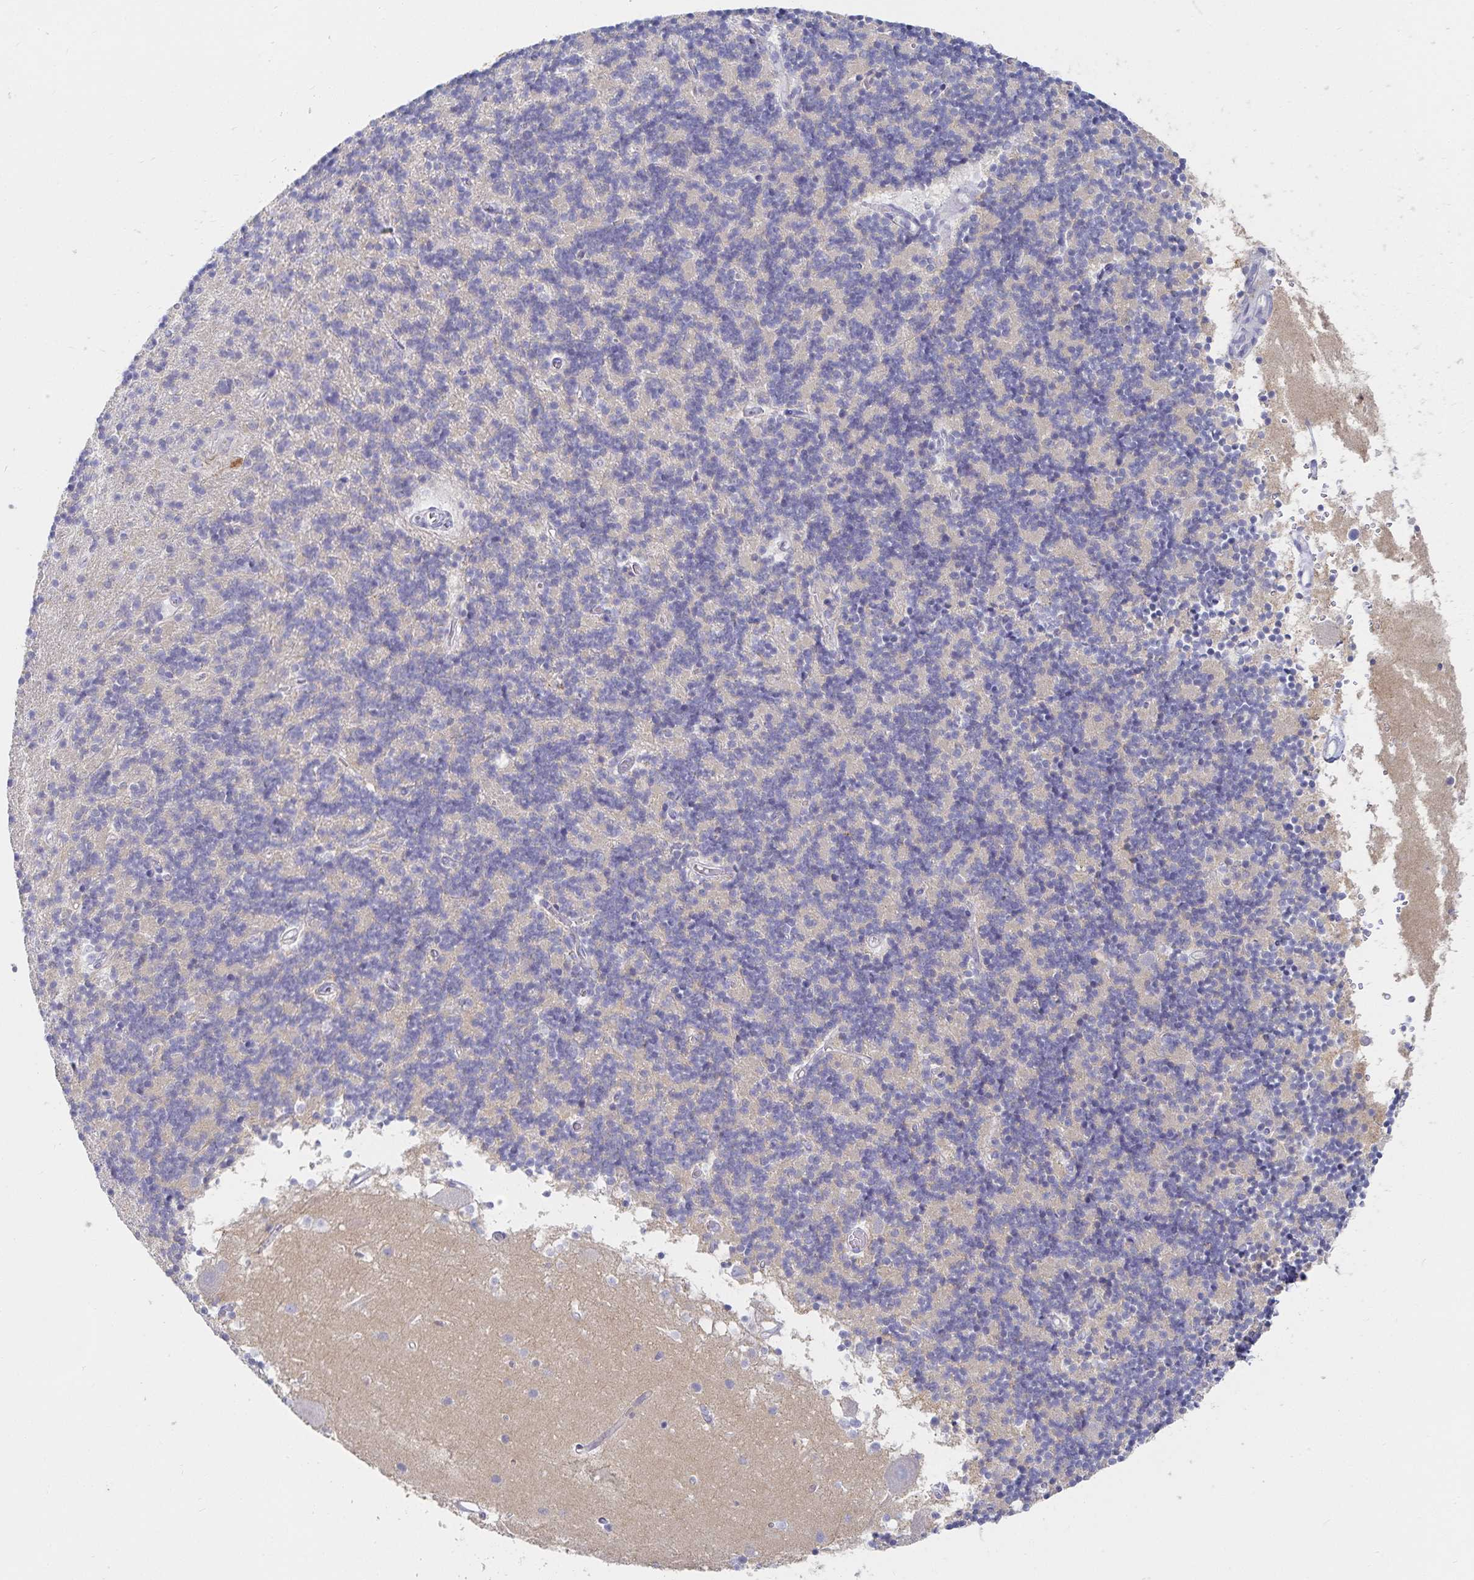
{"staining": {"intensity": "negative", "quantity": "none", "location": "none"}, "tissue": "cerebellum", "cell_type": "Cells in granular layer", "image_type": "normal", "snomed": [{"axis": "morphology", "description": "Normal tissue, NOS"}, {"axis": "topography", "description": "Cerebellum"}], "caption": "IHC of normal human cerebellum demonstrates no expression in cells in granular layer.", "gene": "SFTPA1", "patient": {"sex": "male", "age": 54}}